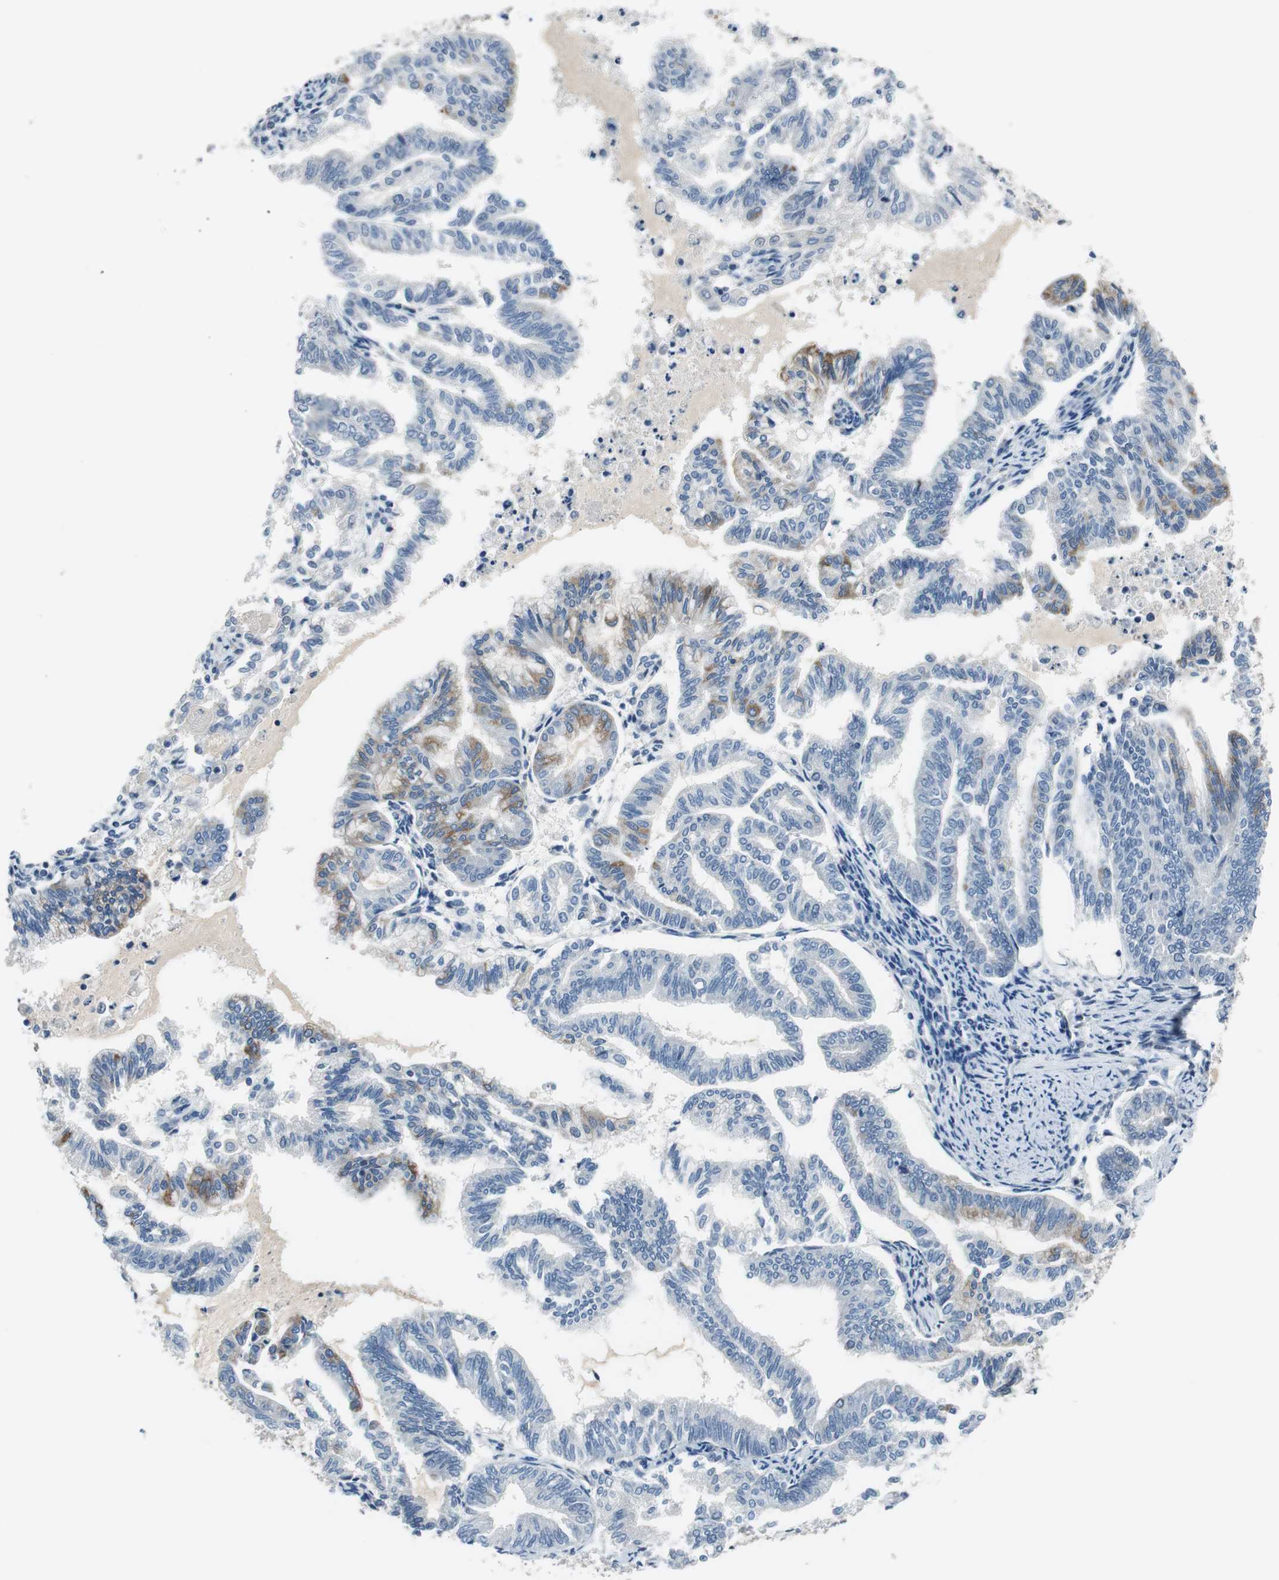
{"staining": {"intensity": "moderate", "quantity": "<25%", "location": "cytoplasmic/membranous"}, "tissue": "endometrial cancer", "cell_type": "Tumor cells", "image_type": "cancer", "snomed": [{"axis": "morphology", "description": "Adenocarcinoma, NOS"}, {"axis": "topography", "description": "Endometrium"}], "caption": "This micrograph reveals adenocarcinoma (endometrial) stained with immunohistochemistry (IHC) to label a protein in brown. The cytoplasmic/membranous of tumor cells show moderate positivity for the protein. Nuclei are counter-stained blue.", "gene": "PLAA", "patient": {"sex": "female", "age": 79}}